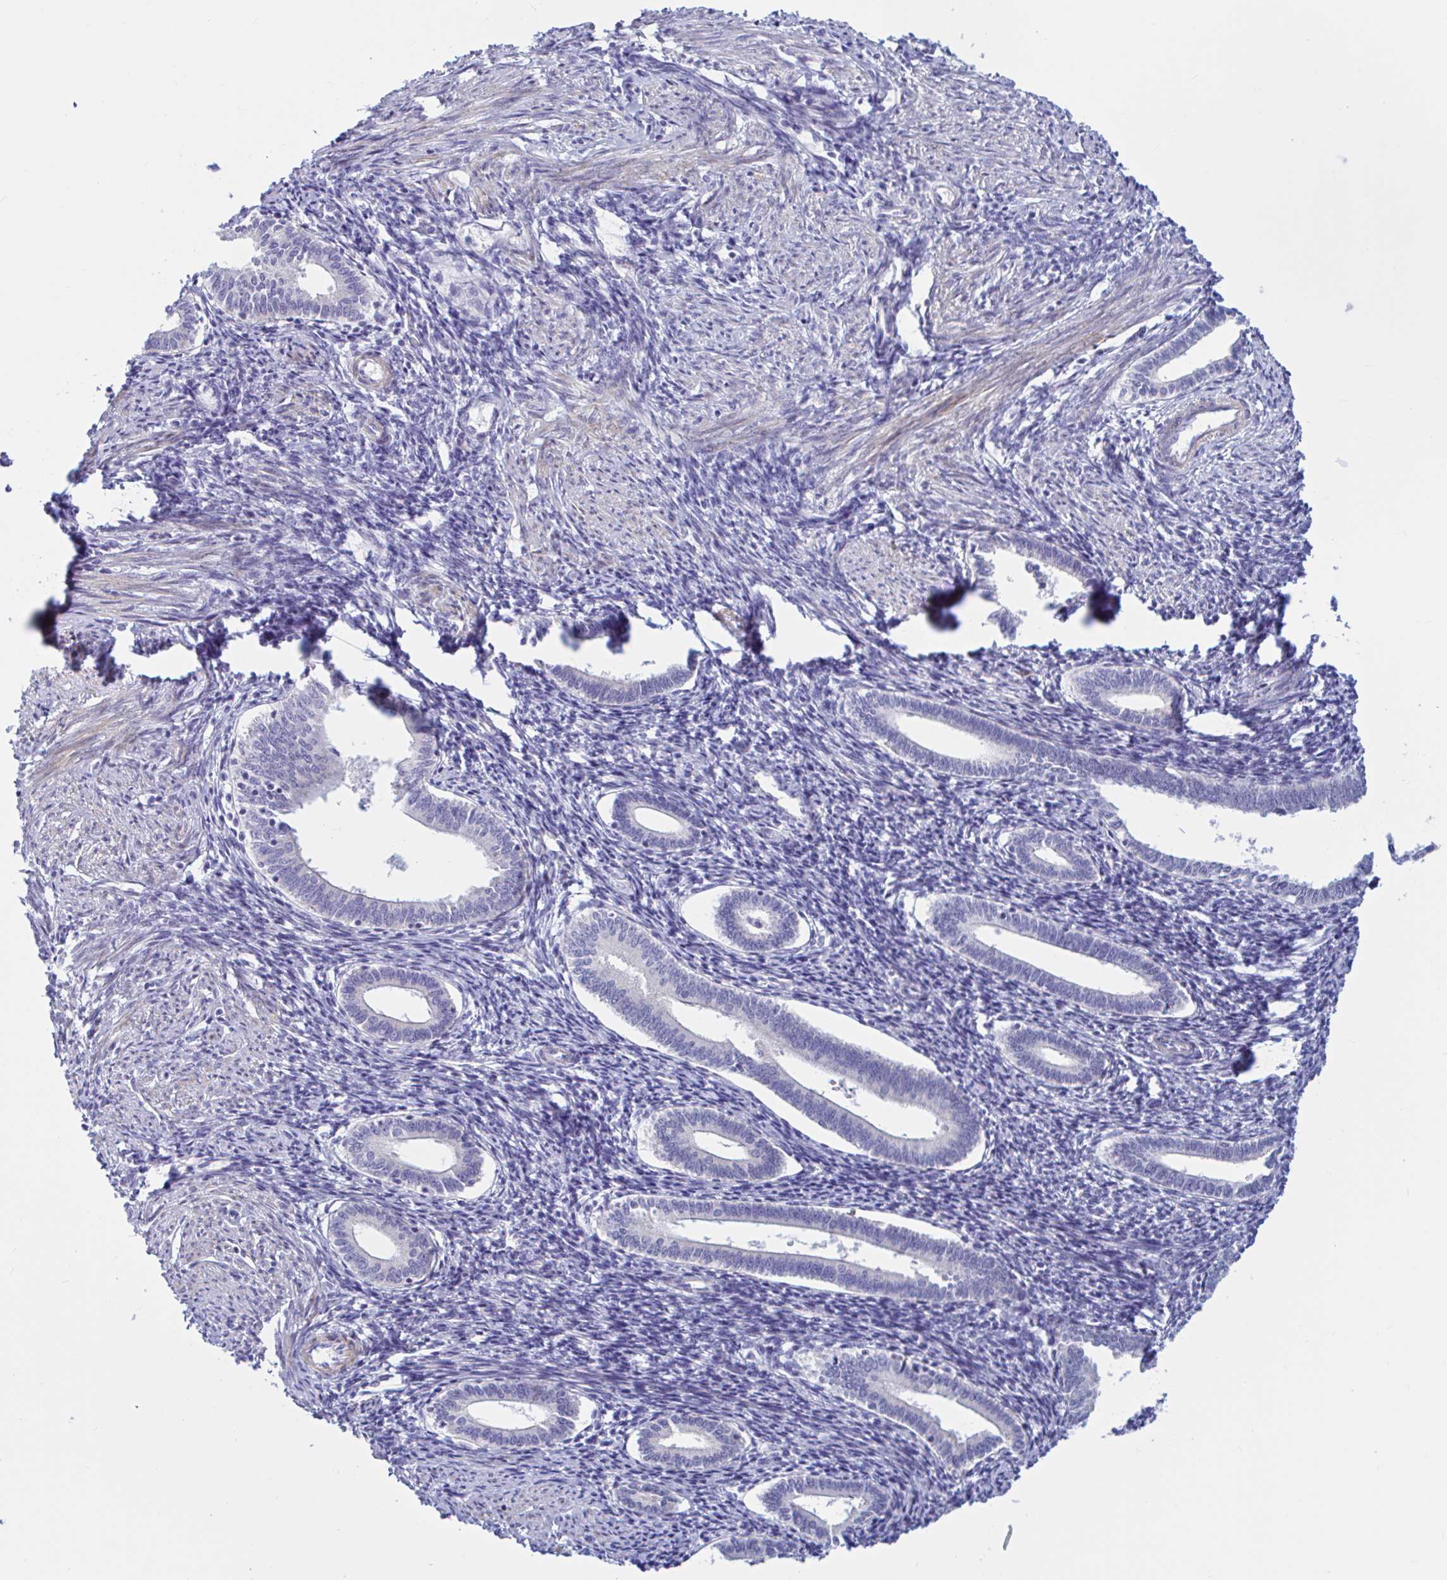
{"staining": {"intensity": "negative", "quantity": "none", "location": "none"}, "tissue": "endometrium", "cell_type": "Cells in endometrial stroma", "image_type": "normal", "snomed": [{"axis": "morphology", "description": "Normal tissue, NOS"}, {"axis": "topography", "description": "Endometrium"}], "caption": "Endometrium was stained to show a protein in brown. There is no significant positivity in cells in endometrial stroma. (DAB (3,3'-diaminobenzidine) IHC with hematoxylin counter stain).", "gene": "ENSG00000271254", "patient": {"sex": "female", "age": 41}}